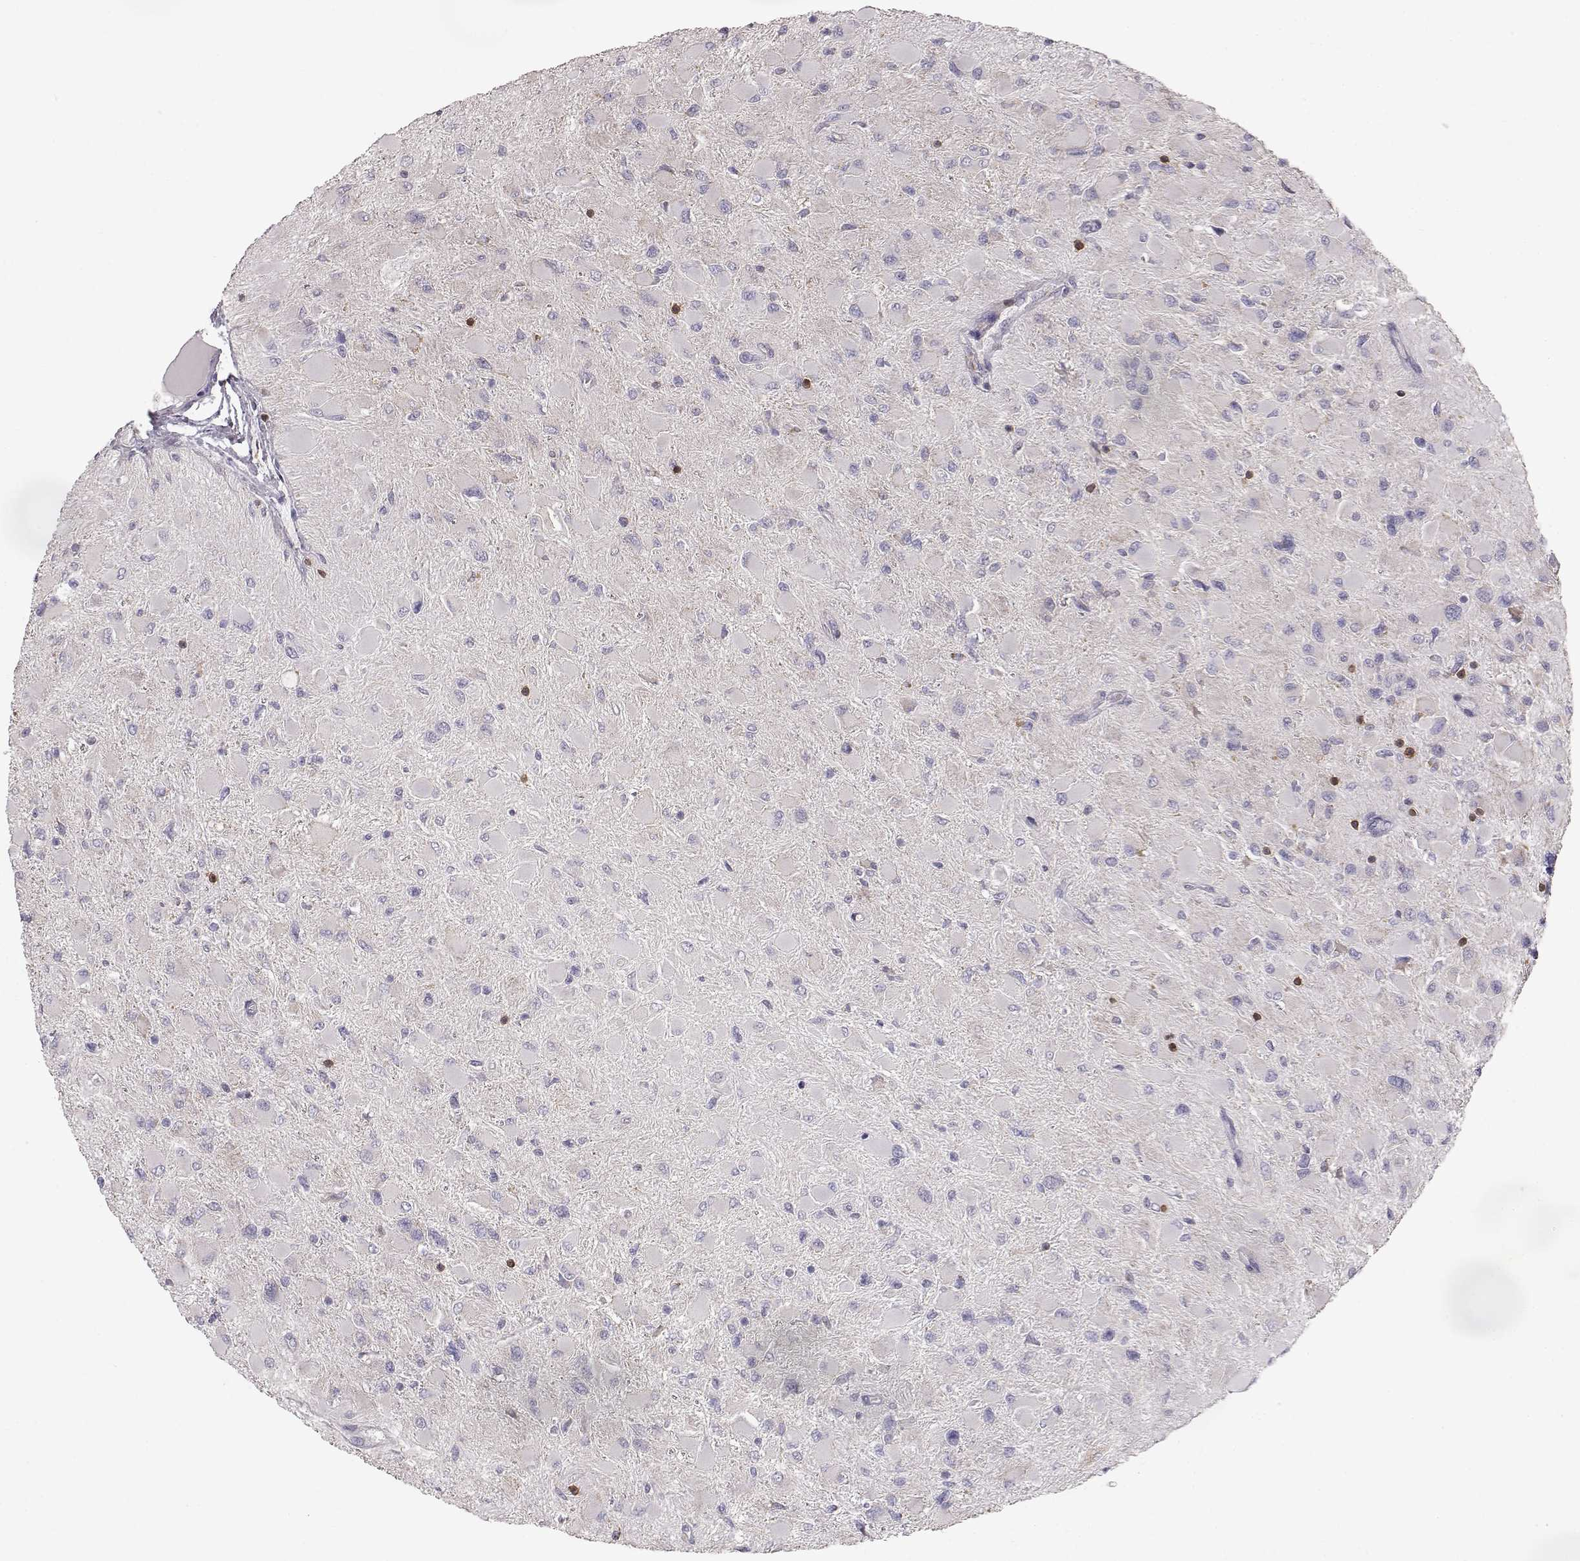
{"staining": {"intensity": "negative", "quantity": "none", "location": "none"}, "tissue": "glioma", "cell_type": "Tumor cells", "image_type": "cancer", "snomed": [{"axis": "morphology", "description": "Glioma, malignant, High grade"}, {"axis": "topography", "description": "Cerebral cortex"}], "caption": "Glioma was stained to show a protein in brown. There is no significant expression in tumor cells.", "gene": "GRAP2", "patient": {"sex": "female", "age": 36}}